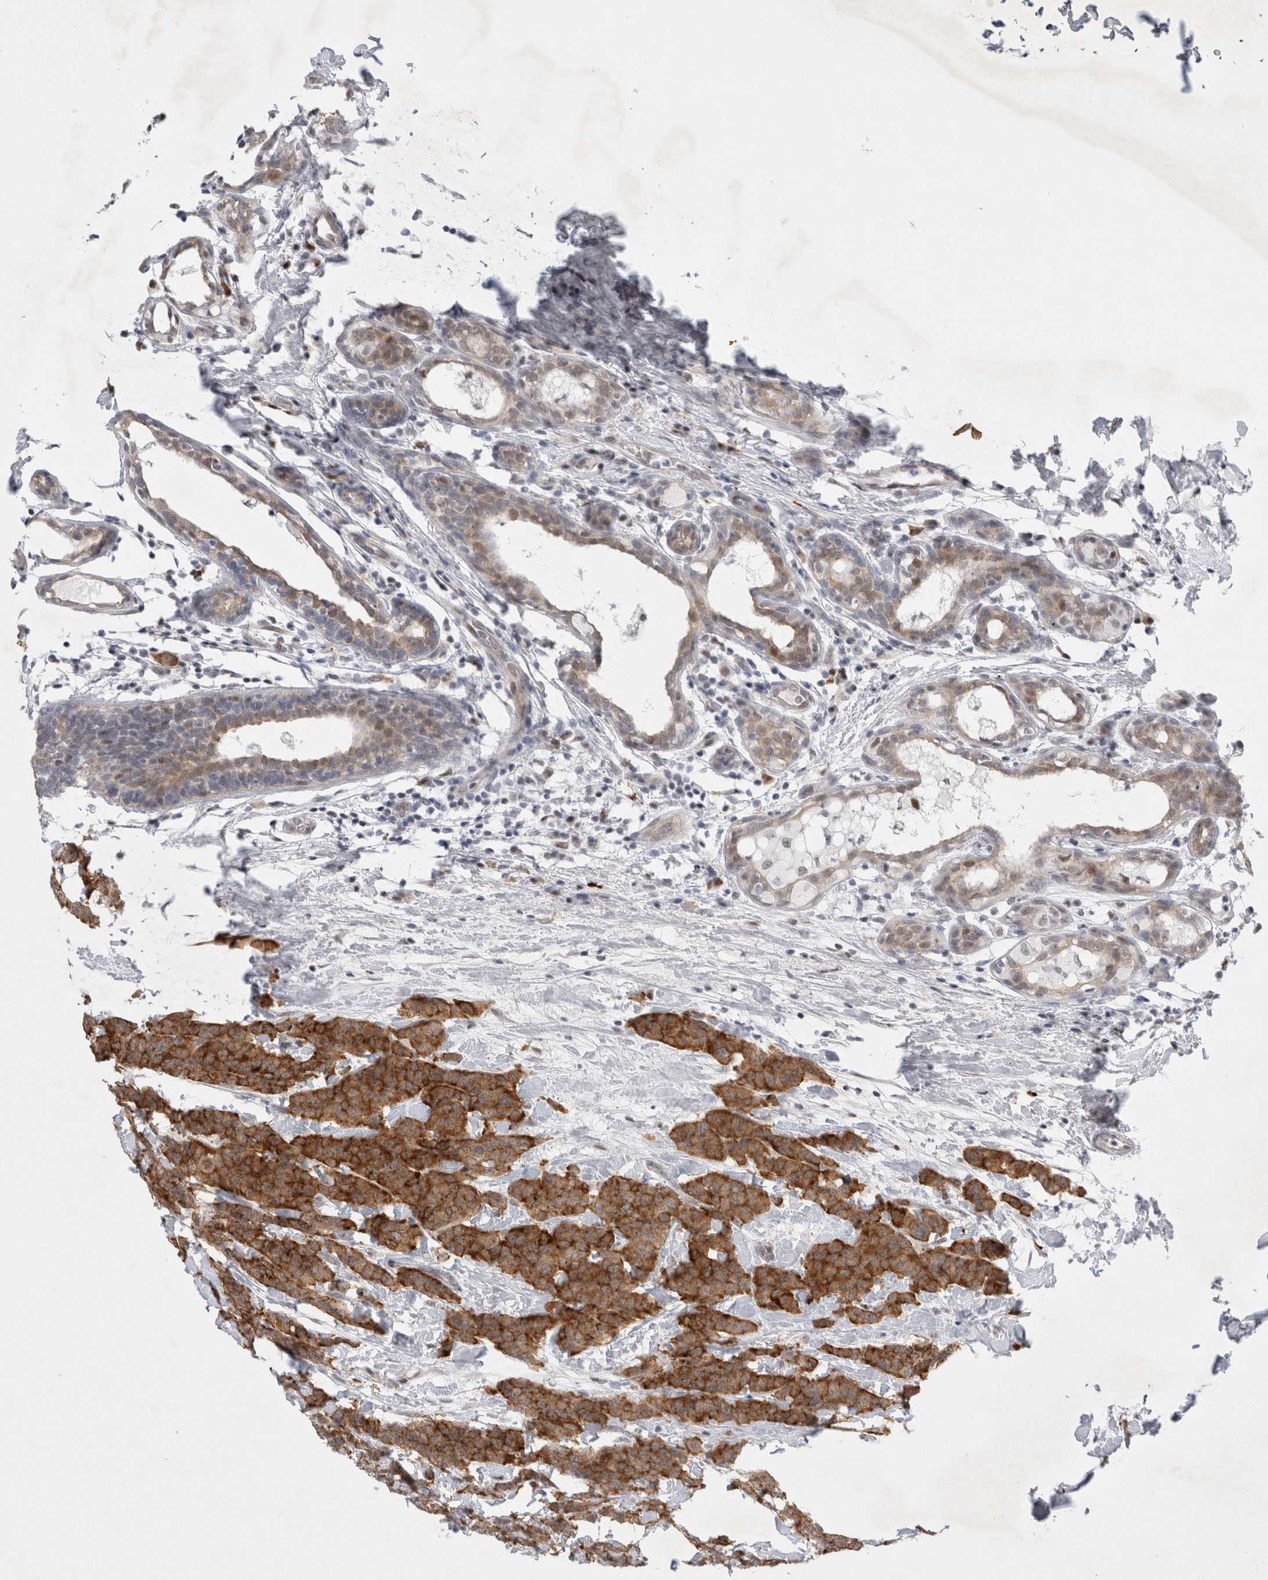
{"staining": {"intensity": "strong", "quantity": ">75%", "location": "cytoplasmic/membranous"}, "tissue": "breast cancer", "cell_type": "Tumor cells", "image_type": "cancer", "snomed": [{"axis": "morphology", "description": "Normal tissue, NOS"}, {"axis": "morphology", "description": "Duct carcinoma"}, {"axis": "topography", "description": "Breast"}], "caption": "Strong cytoplasmic/membranous protein staining is identified in about >75% of tumor cells in breast infiltrating ductal carcinoma.", "gene": "WIPF2", "patient": {"sex": "female", "age": 40}}